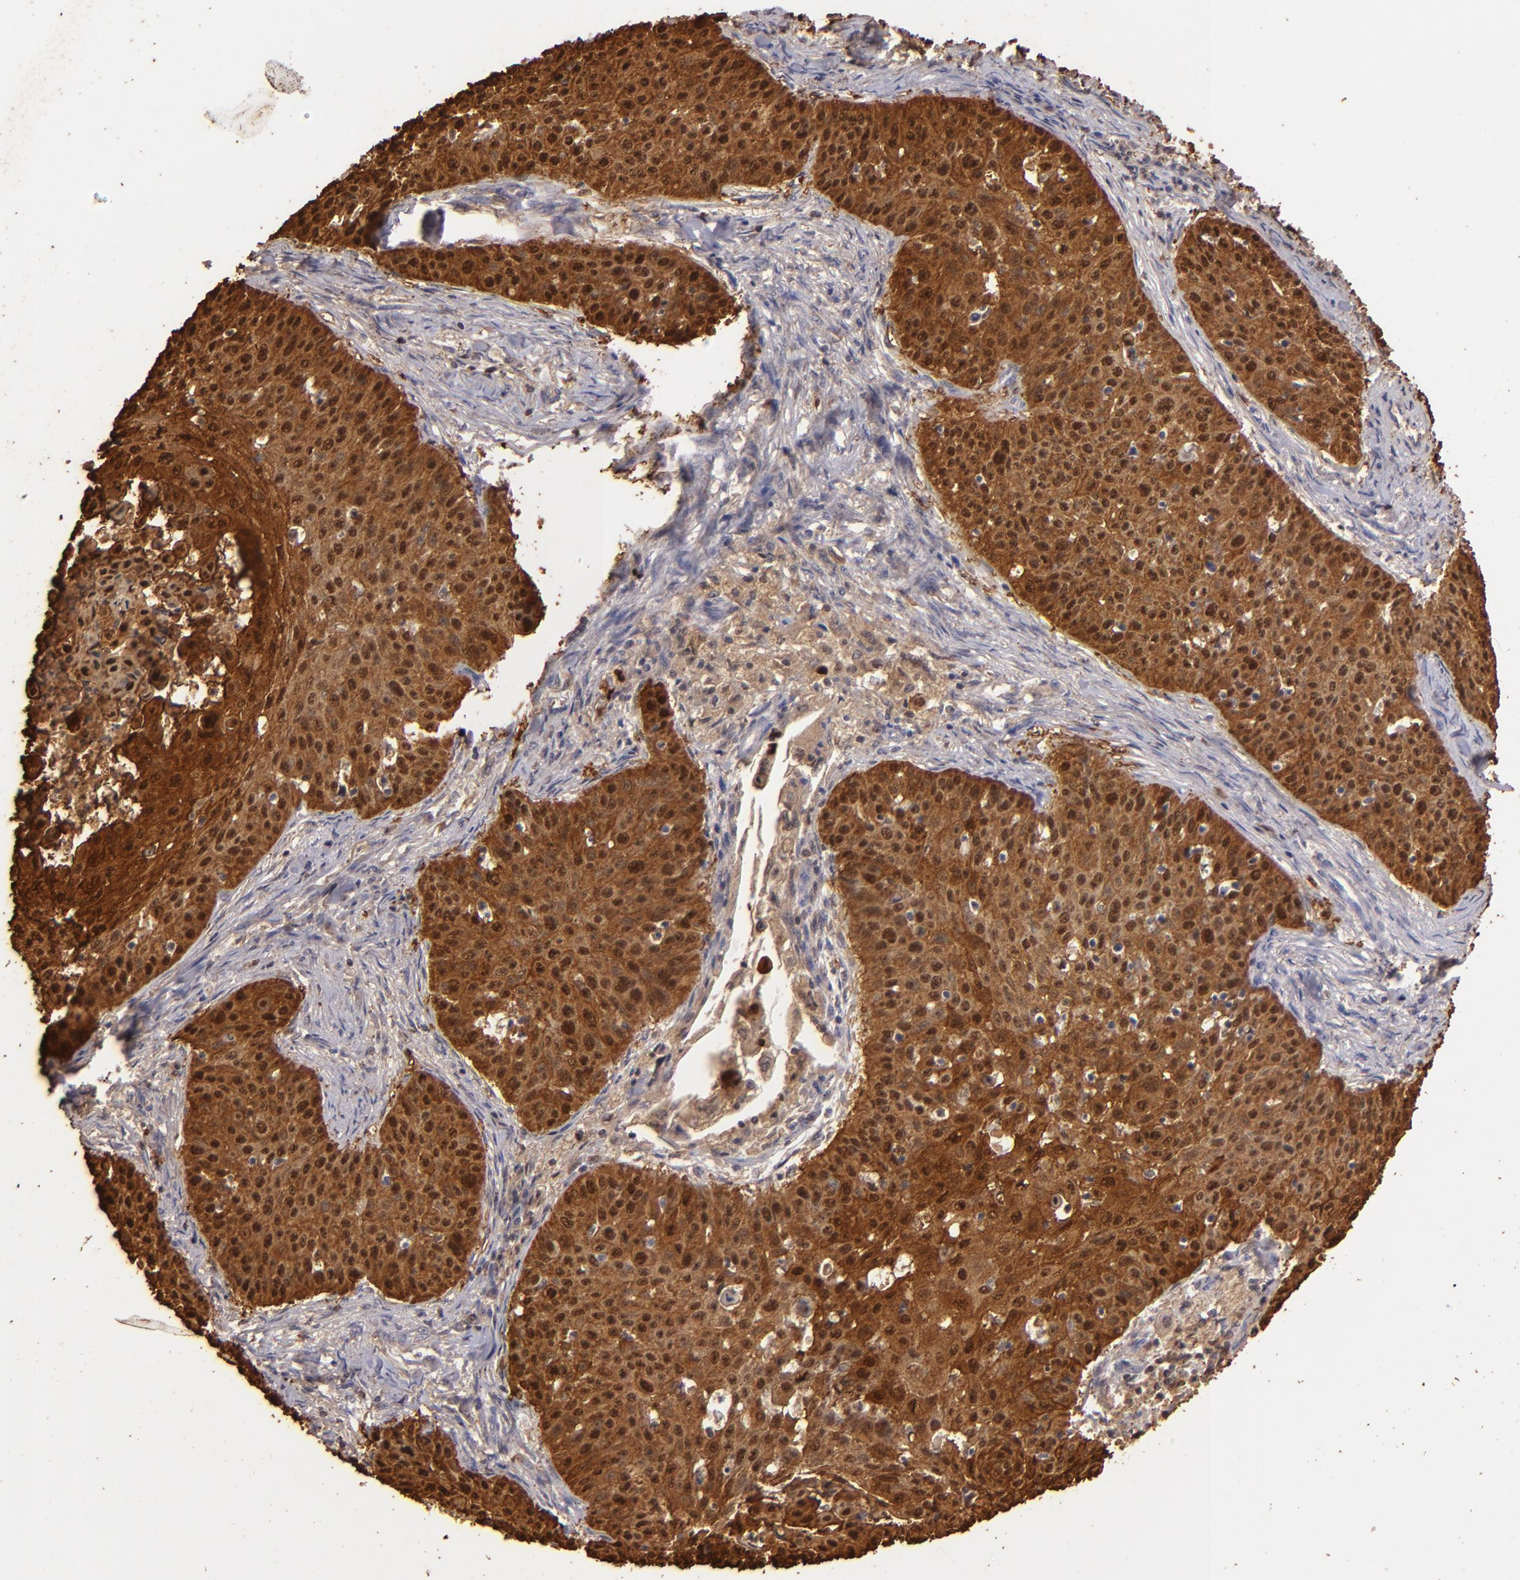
{"staining": {"intensity": "strong", "quantity": ">75%", "location": "cytoplasmic/membranous,nuclear"}, "tissue": "skin cancer", "cell_type": "Tumor cells", "image_type": "cancer", "snomed": [{"axis": "morphology", "description": "Squamous cell carcinoma, NOS"}, {"axis": "topography", "description": "Skin"}], "caption": "DAB (3,3'-diaminobenzidine) immunohistochemical staining of human skin cancer reveals strong cytoplasmic/membranous and nuclear protein staining in about >75% of tumor cells.", "gene": "S100A2", "patient": {"sex": "male", "age": 82}}